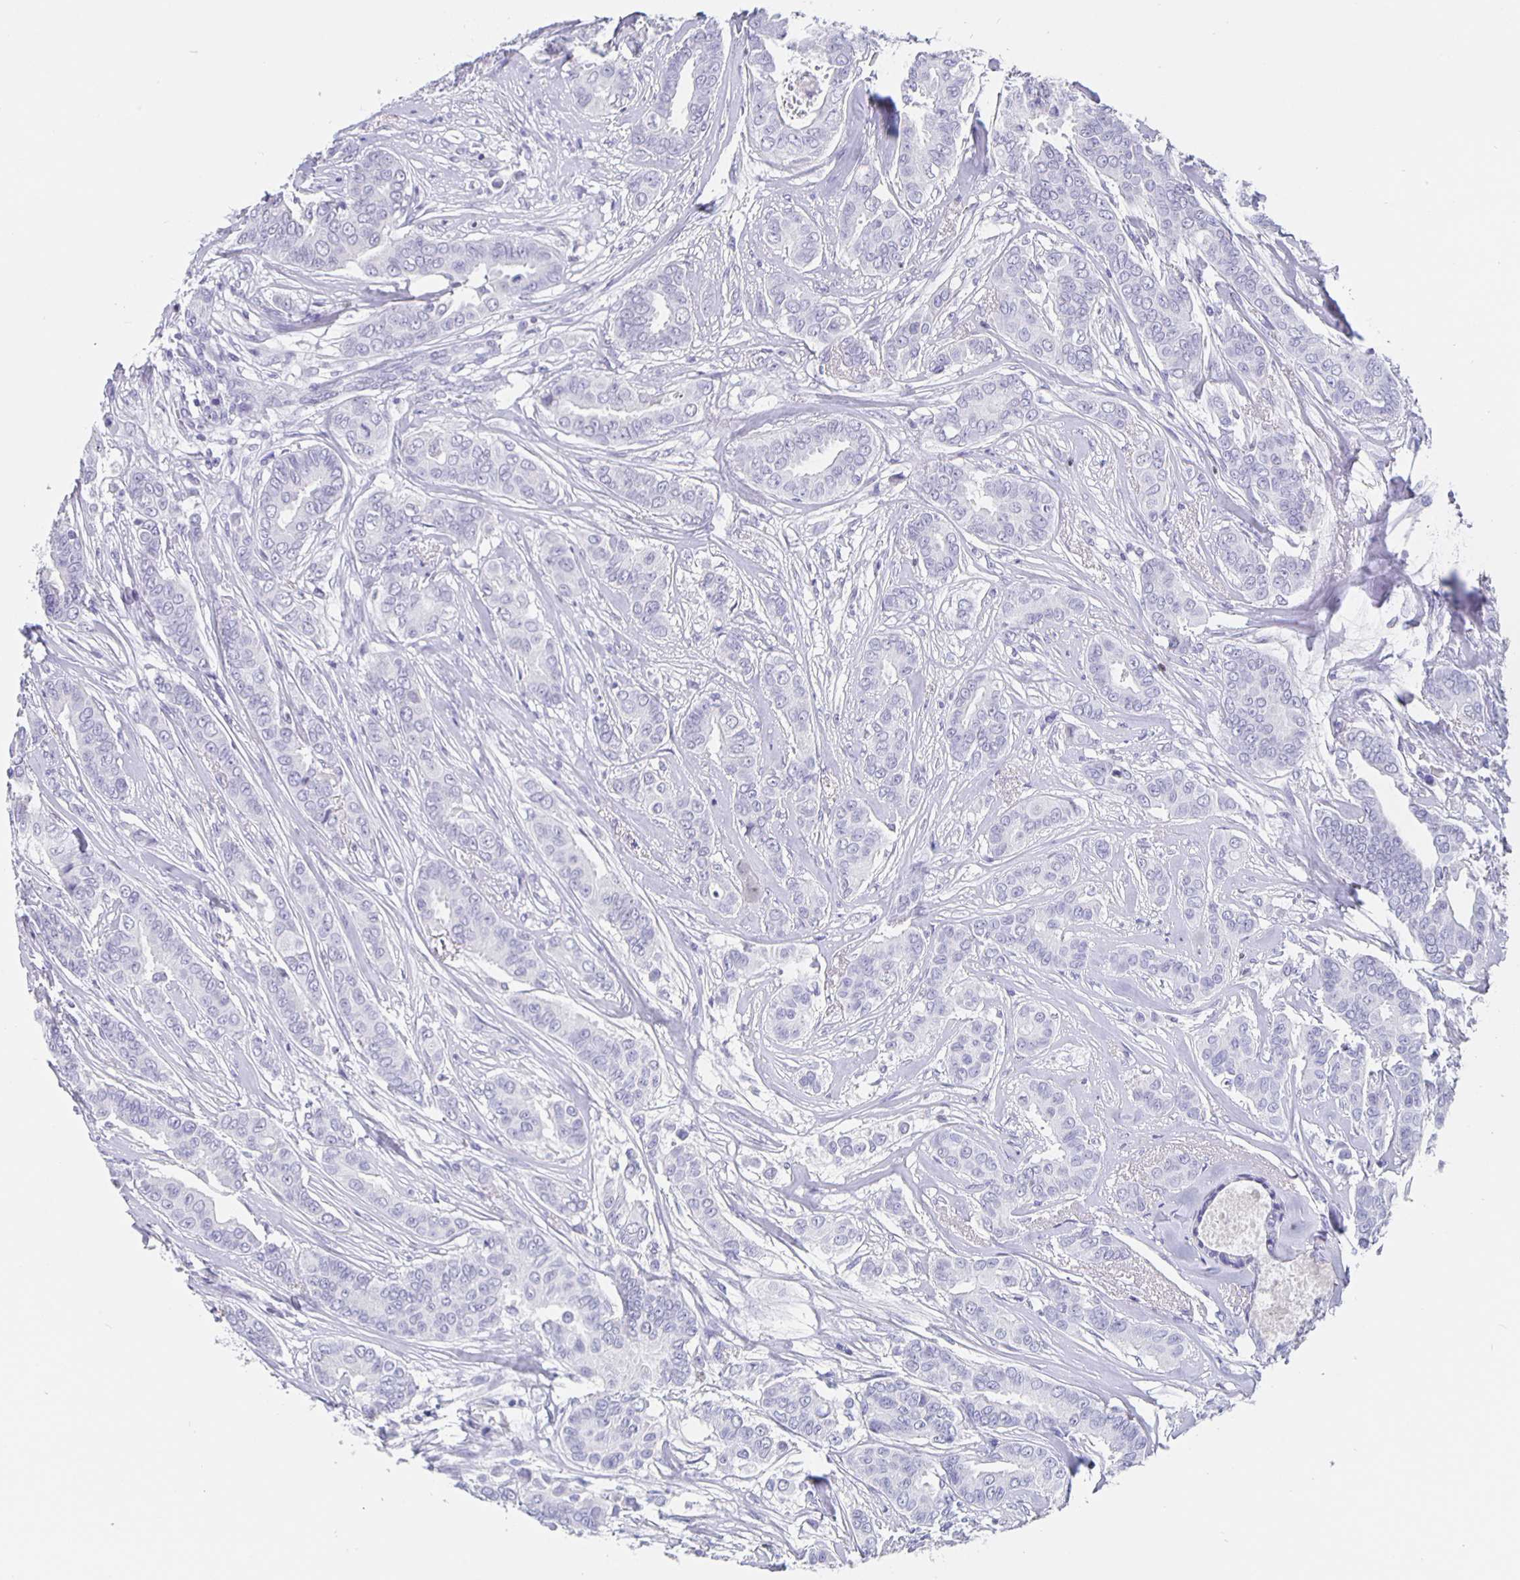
{"staining": {"intensity": "negative", "quantity": "none", "location": "none"}, "tissue": "breast cancer", "cell_type": "Tumor cells", "image_type": "cancer", "snomed": [{"axis": "morphology", "description": "Duct carcinoma"}, {"axis": "topography", "description": "Breast"}], "caption": "The histopathology image displays no staining of tumor cells in breast intraductal carcinoma. (Brightfield microscopy of DAB (3,3'-diaminobenzidine) immunohistochemistry at high magnification).", "gene": "SATB2", "patient": {"sex": "female", "age": 45}}